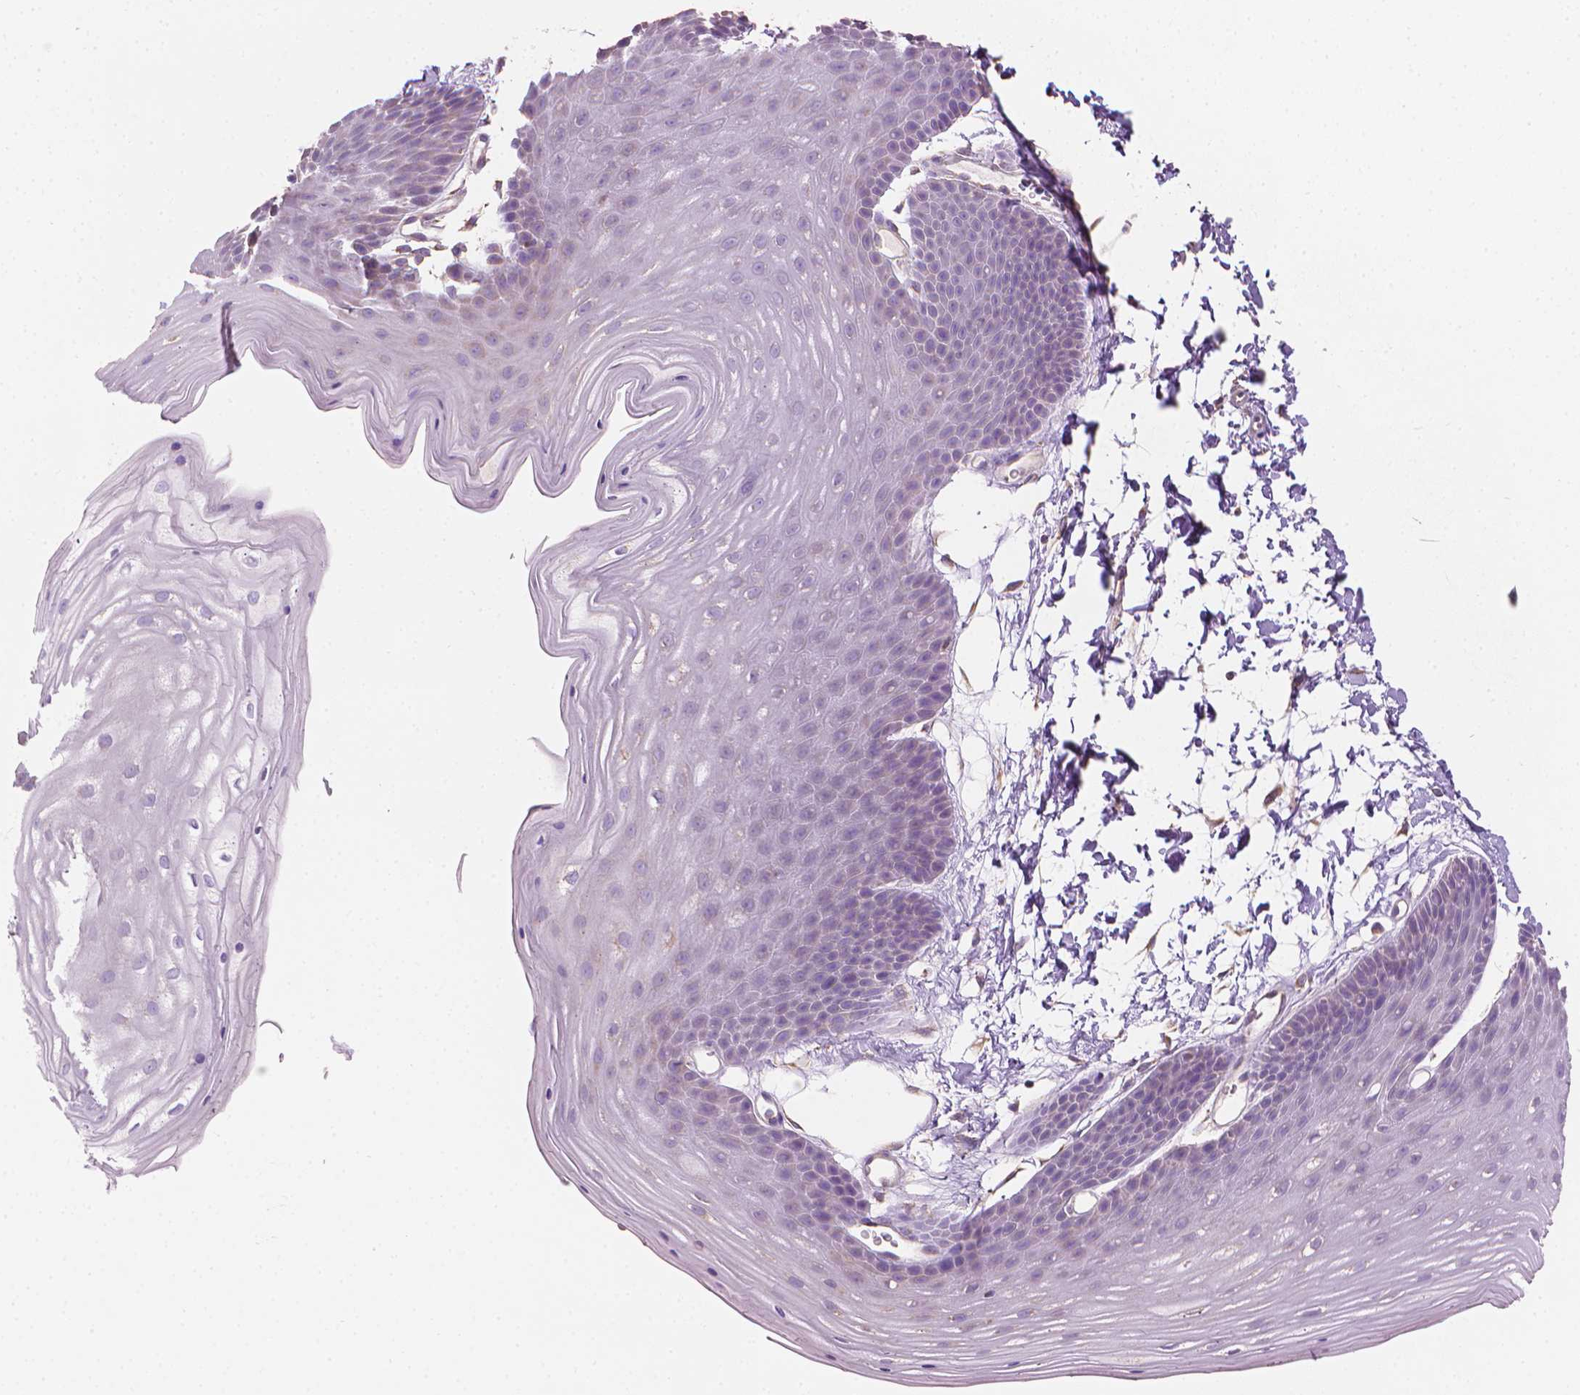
{"staining": {"intensity": "negative", "quantity": "none", "location": "none"}, "tissue": "skin", "cell_type": "Epidermal cells", "image_type": "normal", "snomed": [{"axis": "morphology", "description": "Normal tissue, NOS"}, {"axis": "topography", "description": "Anal"}], "caption": "IHC histopathology image of benign skin: skin stained with DAB reveals no significant protein positivity in epidermal cells.", "gene": "TTC29", "patient": {"sex": "male", "age": 53}}